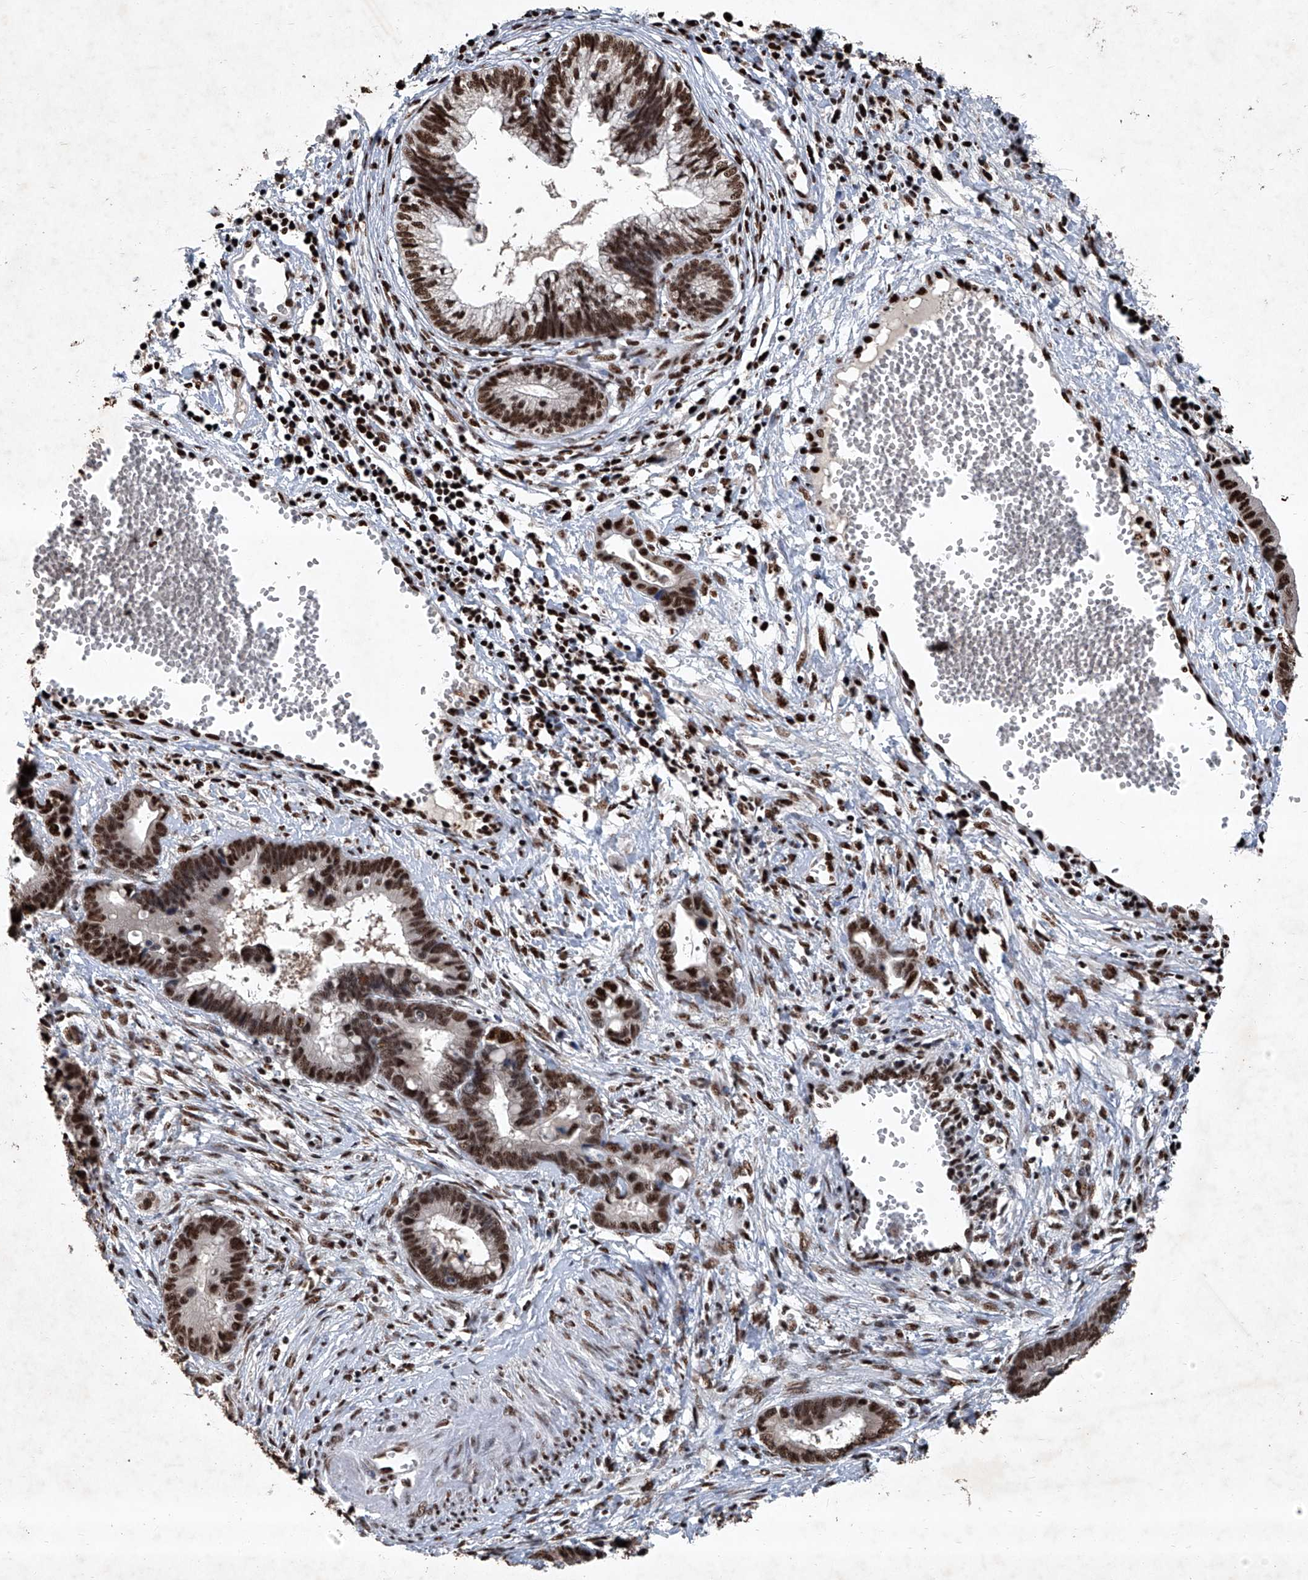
{"staining": {"intensity": "strong", "quantity": ">75%", "location": "nuclear"}, "tissue": "cervical cancer", "cell_type": "Tumor cells", "image_type": "cancer", "snomed": [{"axis": "morphology", "description": "Adenocarcinoma, NOS"}, {"axis": "topography", "description": "Cervix"}], "caption": "Cervical cancer stained with a brown dye demonstrates strong nuclear positive staining in approximately >75% of tumor cells.", "gene": "DDX39B", "patient": {"sex": "female", "age": 44}}